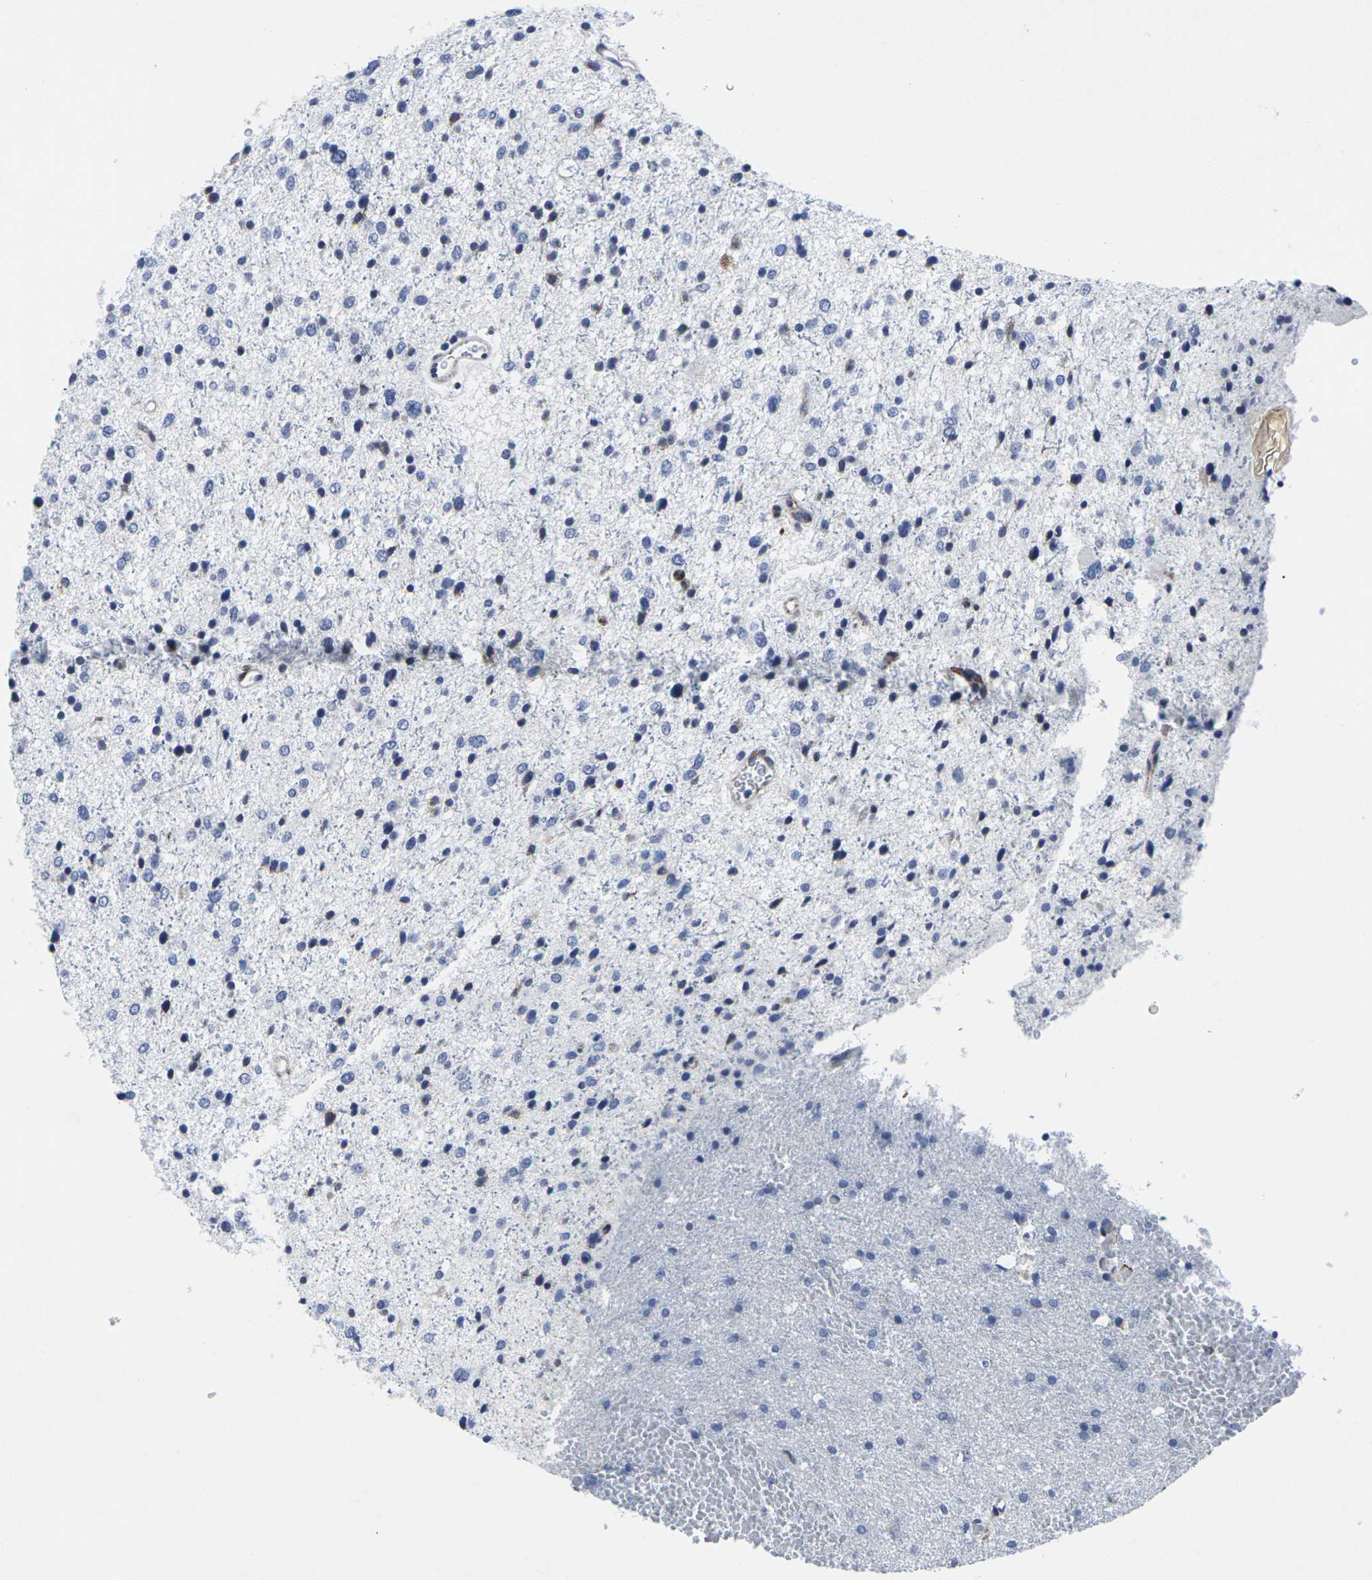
{"staining": {"intensity": "negative", "quantity": "none", "location": "none"}, "tissue": "glioma", "cell_type": "Tumor cells", "image_type": "cancer", "snomed": [{"axis": "morphology", "description": "Glioma, malignant, Low grade"}, {"axis": "topography", "description": "Brain"}], "caption": "Malignant glioma (low-grade) was stained to show a protein in brown. There is no significant positivity in tumor cells.", "gene": "RPN1", "patient": {"sex": "female", "age": 37}}